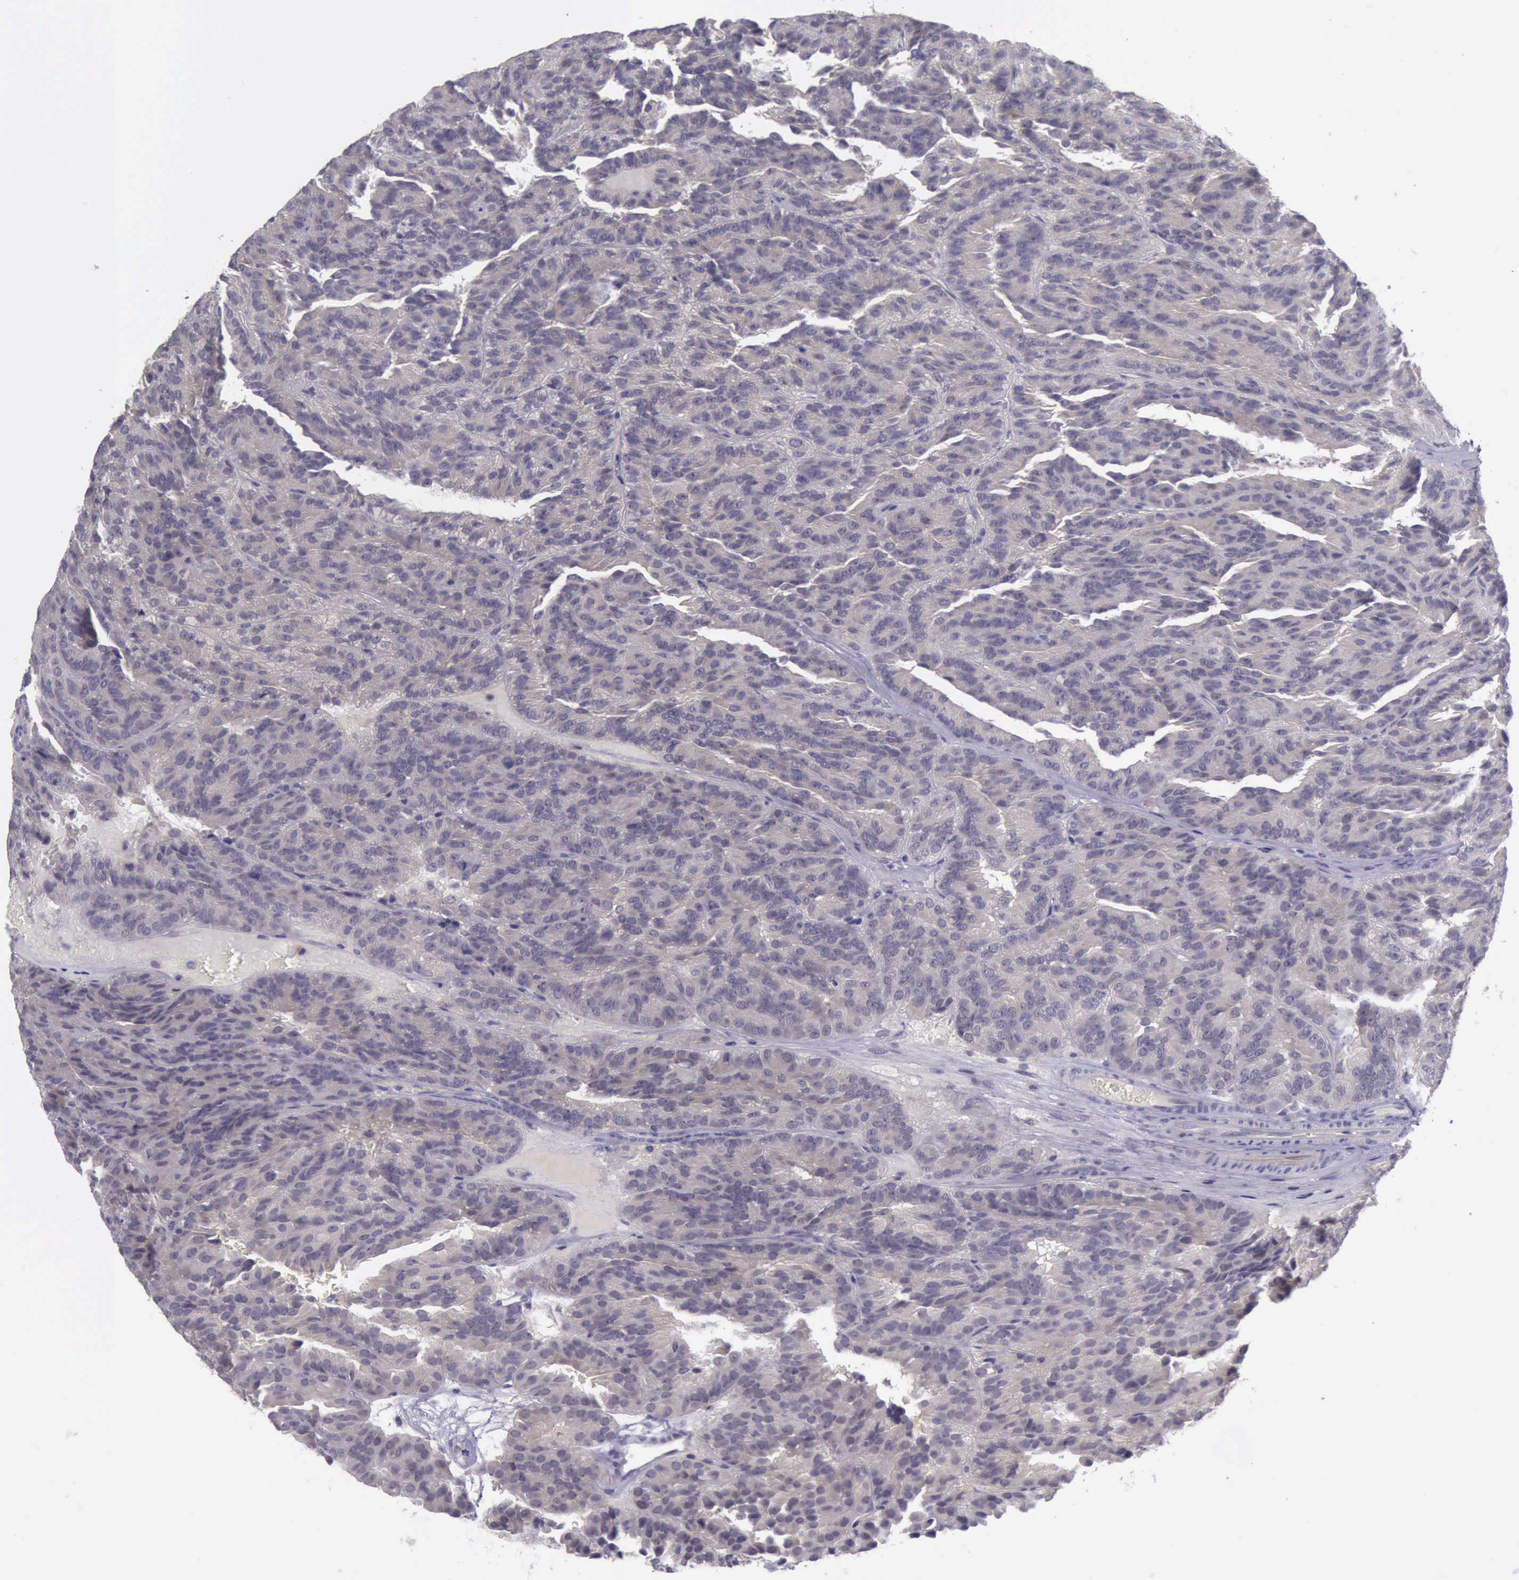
{"staining": {"intensity": "weak", "quantity": "25%-75%", "location": "cytoplasmic/membranous"}, "tissue": "renal cancer", "cell_type": "Tumor cells", "image_type": "cancer", "snomed": [{"axis": "morphology", "description": "Adenocarcinoma, NOS"}, {"axis": "topography", "description": "Kidney"}], "caption": "Weak cytoplasmic/membranous protein expression is identified in about 25%-75% of tumor cells in renal cancer (adenocarcinoma). (IHC, brightfield microscopy, high magnification).", "gene": "ARNT2", "patient": {"sex": "male", "age": 46}}